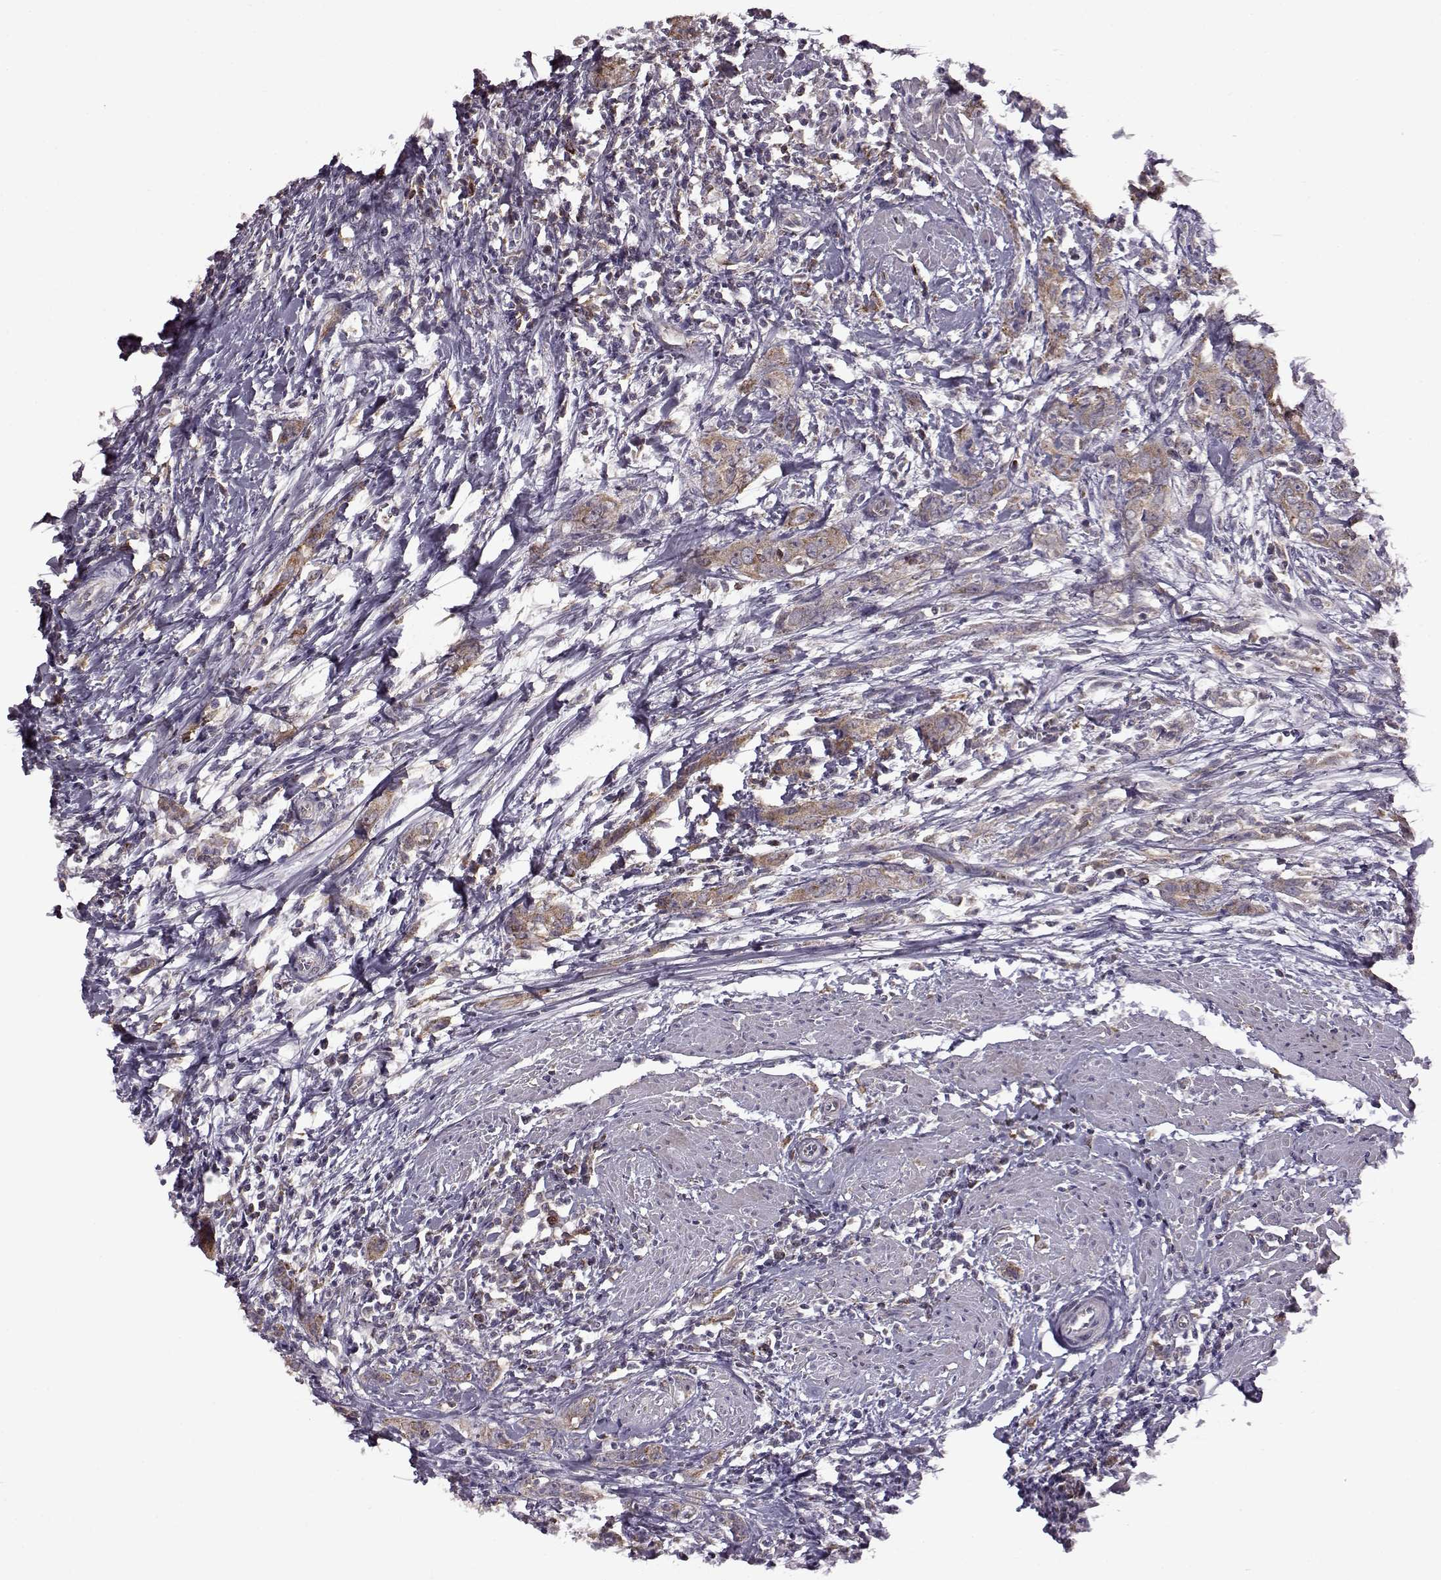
{"staining": {"intensity": "weak", "quantity": ">75%", "location": "cytoplasmic/membranous"}, "tissue": "urothelial cancer", "cell_type": "Tumor cells", "image_type": "cancer", "snomed": [{"axis": "morphology", "description": "Urothelial carcinoma, High grade"}, {"axis": "topography", "description": "Urinary bladder"}], "caption": "Urothelial cancer tissue demonstrates weak cytoplasmic/membranous expression in about >75% of tumor cells, visualized by immunohistochemistry.", "gene": "MTSS1", "patient": {"sex": "male", "age": 83}}